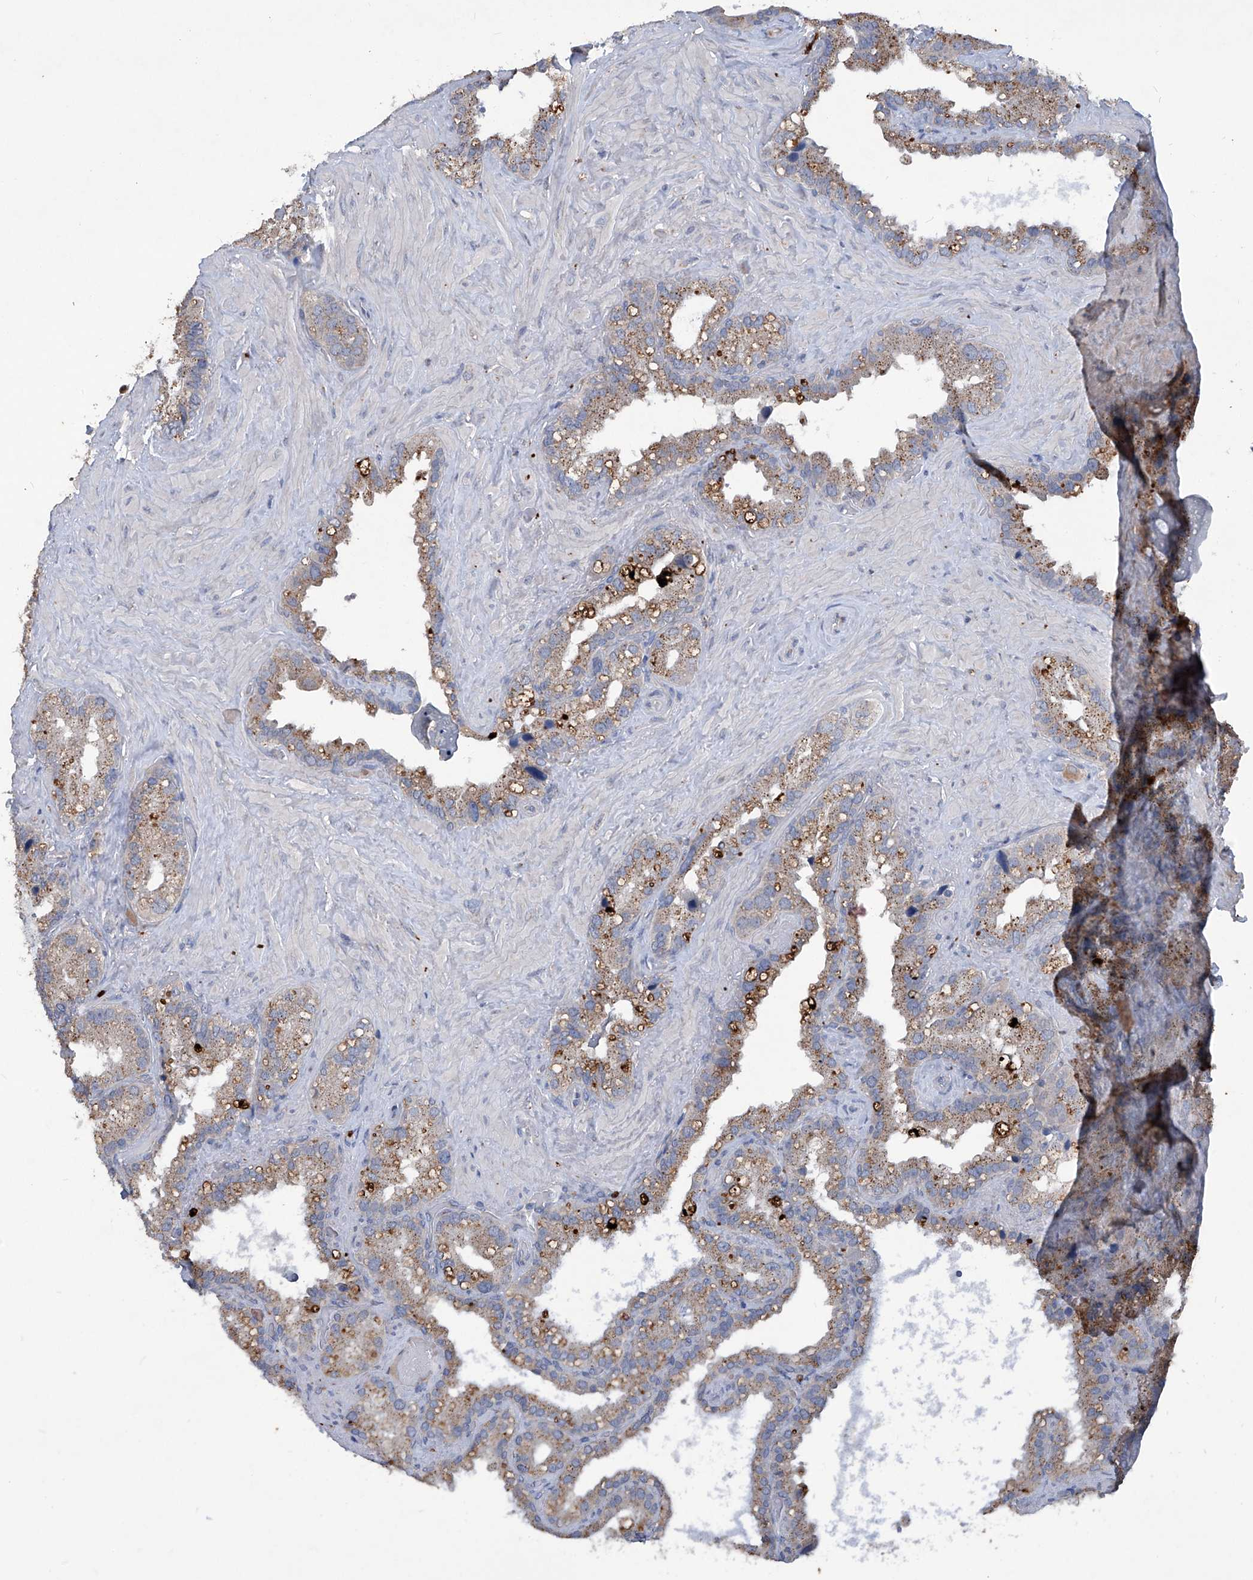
{"staining": {"intensity": "moderate", "quantity": ">75%", "location": "cytoplasmic/membranous"}, "tissue": "seminal vesicle", "cell_type": "Glandular cells", "image_type": "normal", "snomed": [{"axis": "morphology", "description": "Normal tissue, NOS"}, {"axis": "topography", "description": "Prostate"}, {"axis": "topography", "description": "Seminal veicle"}], "caption": "This micrograph displays immunohistochemistry (IHC) staining of normal seminal vesicle, with medium moderate cytoplasmic/membranous positivity in approximately >75% of glandular cells.", "gene": "PCSK5", "patient": {"sex": "male", "age": 68}}